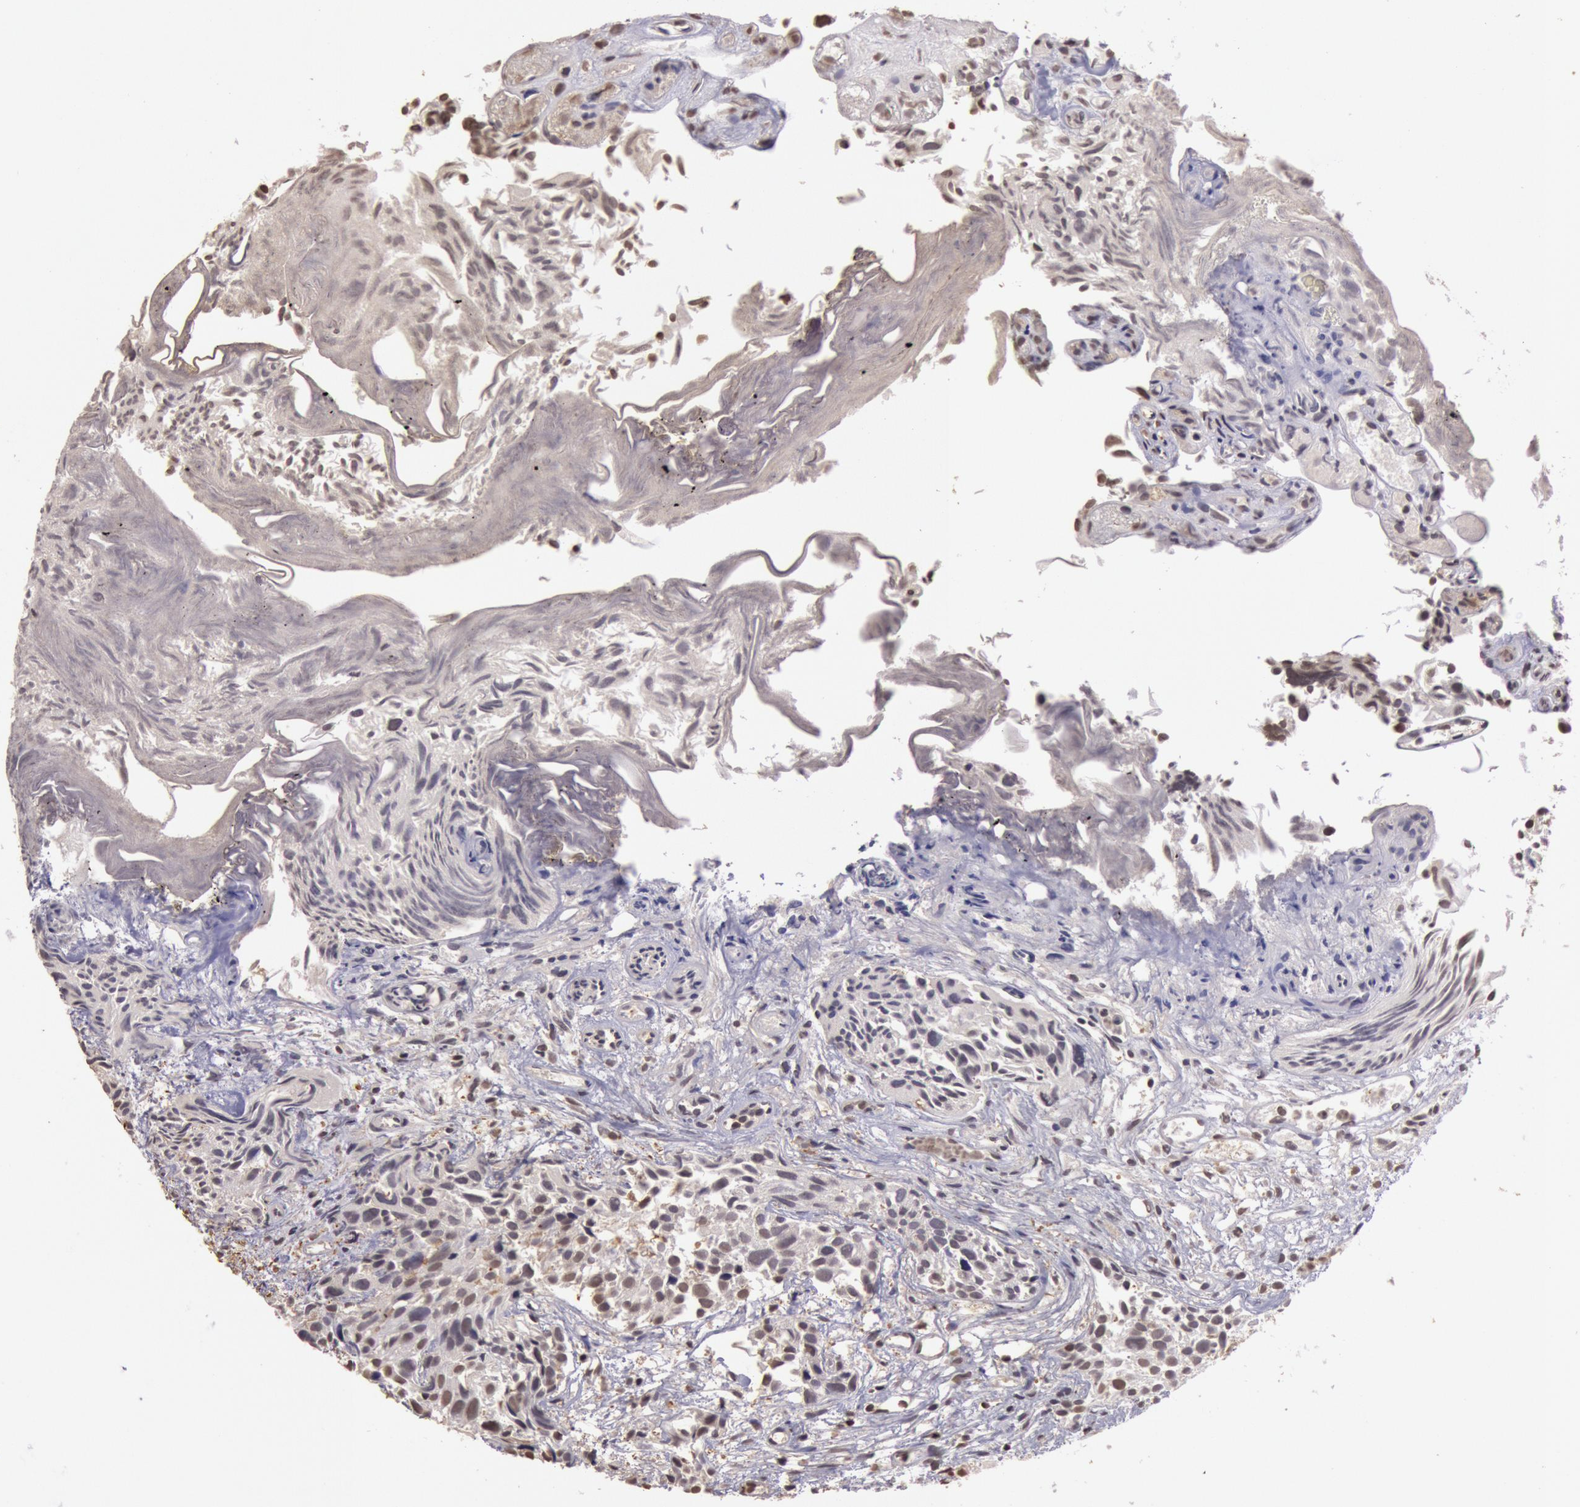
{"staining": {"intensity": "weak", "quantity": "<25%", "location": "cytoplasmic/membranous,nuclear"}, "tissue": "urothelial cancer", "cell_type": "Tumor cells", "image_type": "cancer", "snomed": [{"axis": "morphology", "description": "Urothelial carcinoma, High grade"}, {"axis": "topography", "description": "Urinary bladder"}], "caption": "A photomicrograph of urothelial cancer stained for a protein displays no brown staining in tumor cells.", "gene": "SOD1", "patient": {"sex": "female", "age": 78}}